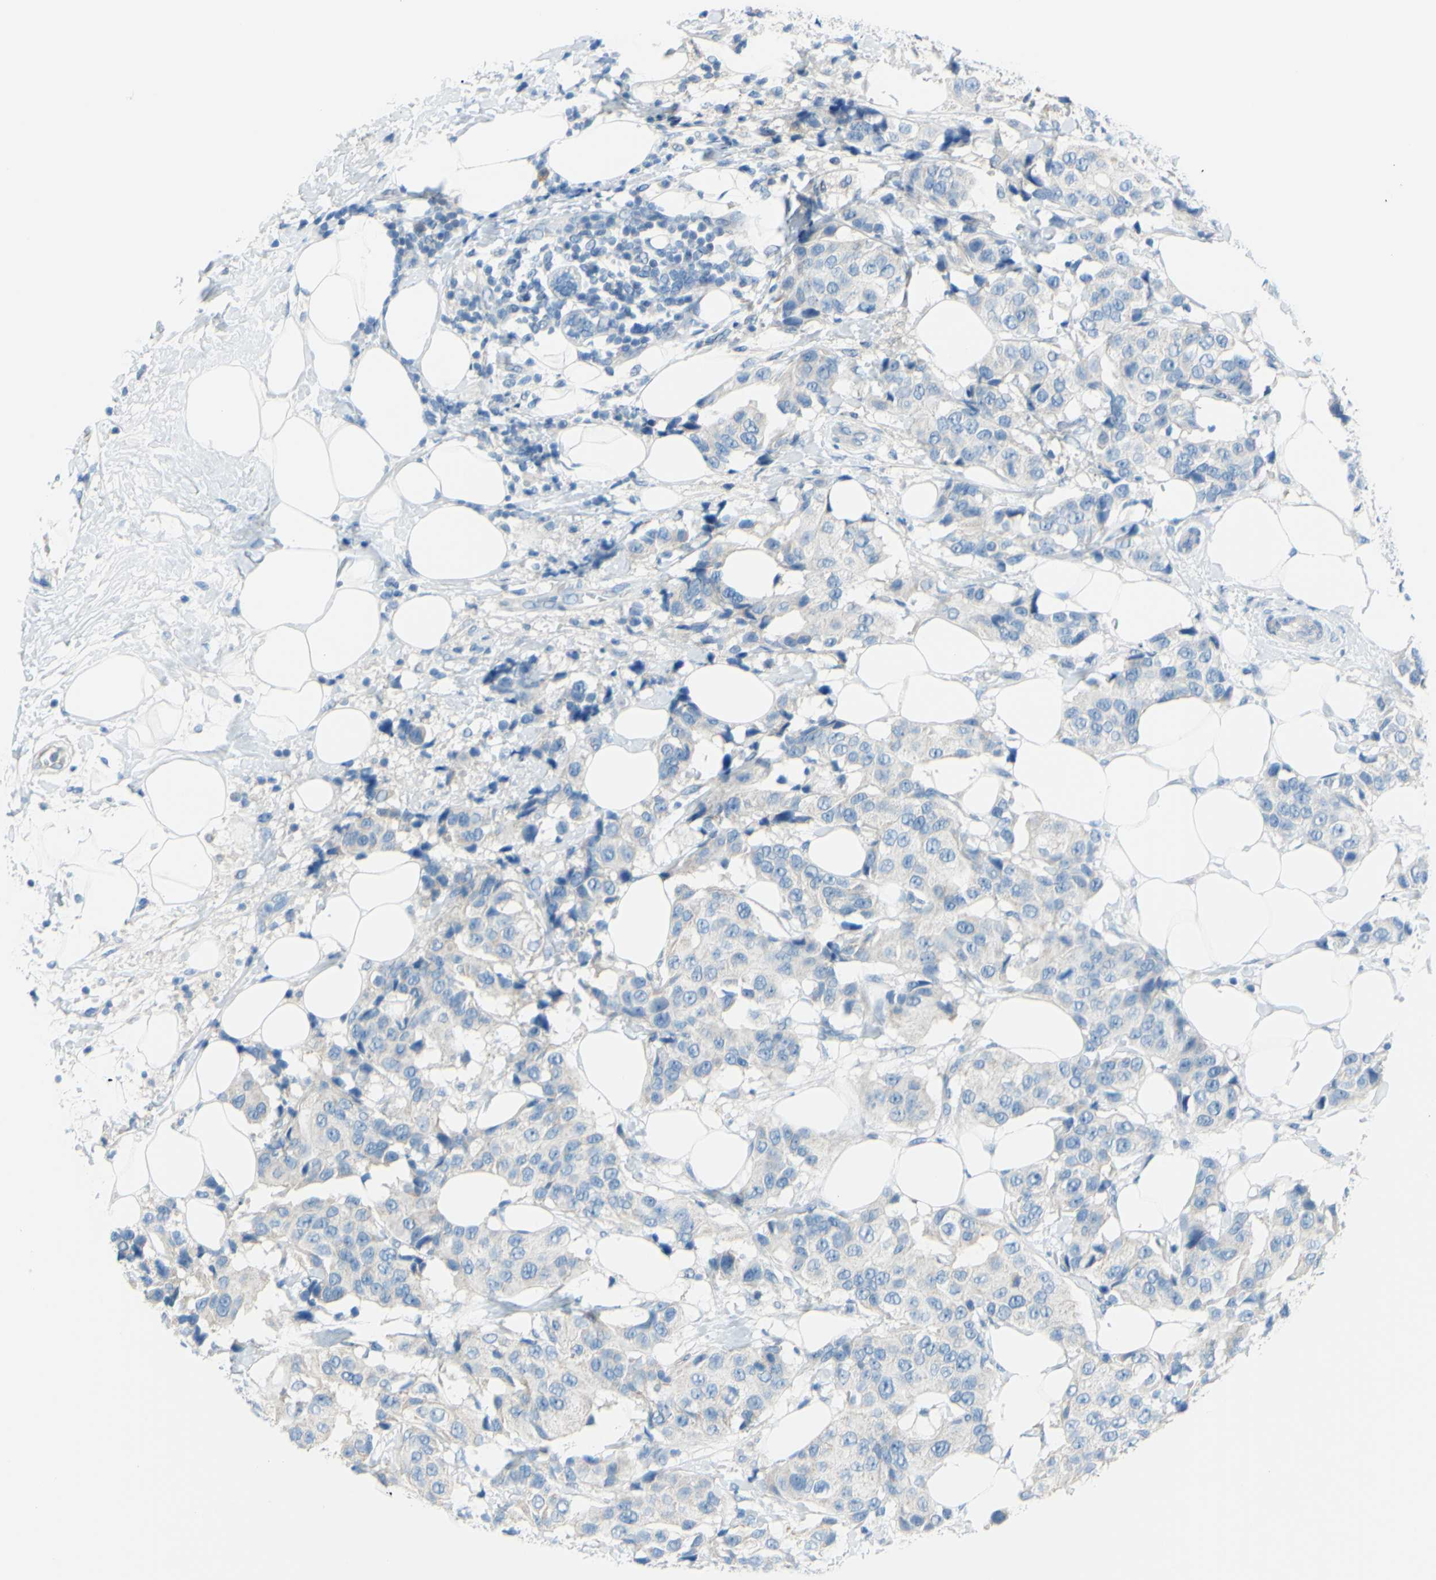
{"staining": {"intensity": "negative", "quantity": "none", "location": "none"}, "tissue": "breast cancer", "cell_type": "Tumor cells", "image_type": "cancer", "snomed": [{"axis": "morphology", "description": "Normal tissue, NOS"}, {"axis": "morphology", "description": "Duct carcinoma"}, {"axis": "topography", "description": "Breast"}], "caption": "An immunohistochemistry (IHC) photomicrograph of infiltrating ductal carcinoma (breast) is shown. There is no staining in tumor cells of infiltrating ductal carcinoma (breast).", "gene": "SLC1A2", "patient": {"sex": "female", "age": 39}}